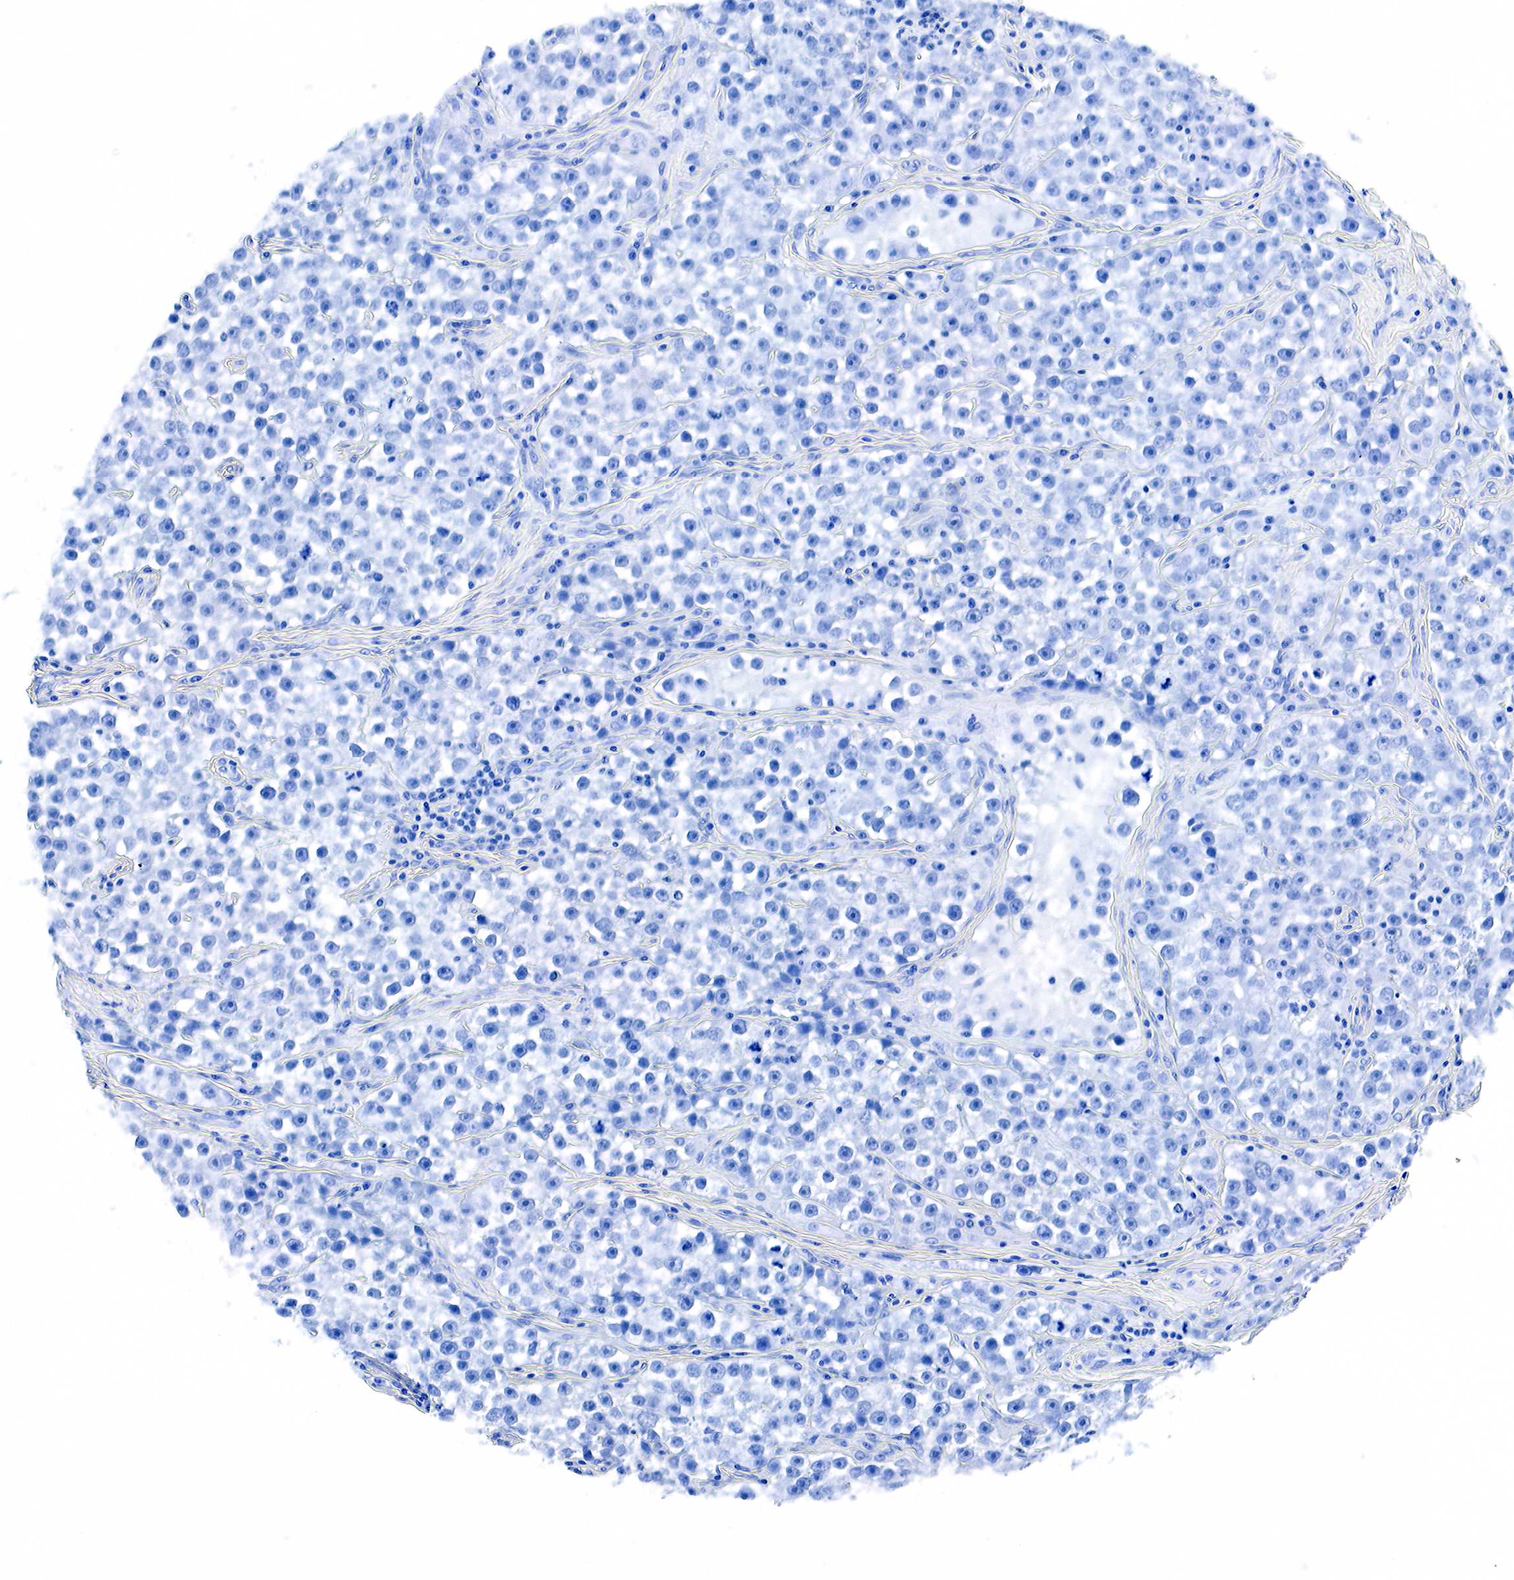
{"staining": {"intensity": "negative", "quantity": "none", "location": "none"}, "tissue": "testis cancer", "cell_type": "Tumor cells", "image_type": "cancer", "snomed": [{"axis": "morphology", "description": "Seminoma, NOS"}, {"axis": "topography", "description": "Testis"}], "caption": "Immunohistochemical staining of human testis cancer (seminoma) displays no significant staining in tumor cells.", "gene": "ACP3", "patient": {"sex": "male", "age": 32}}